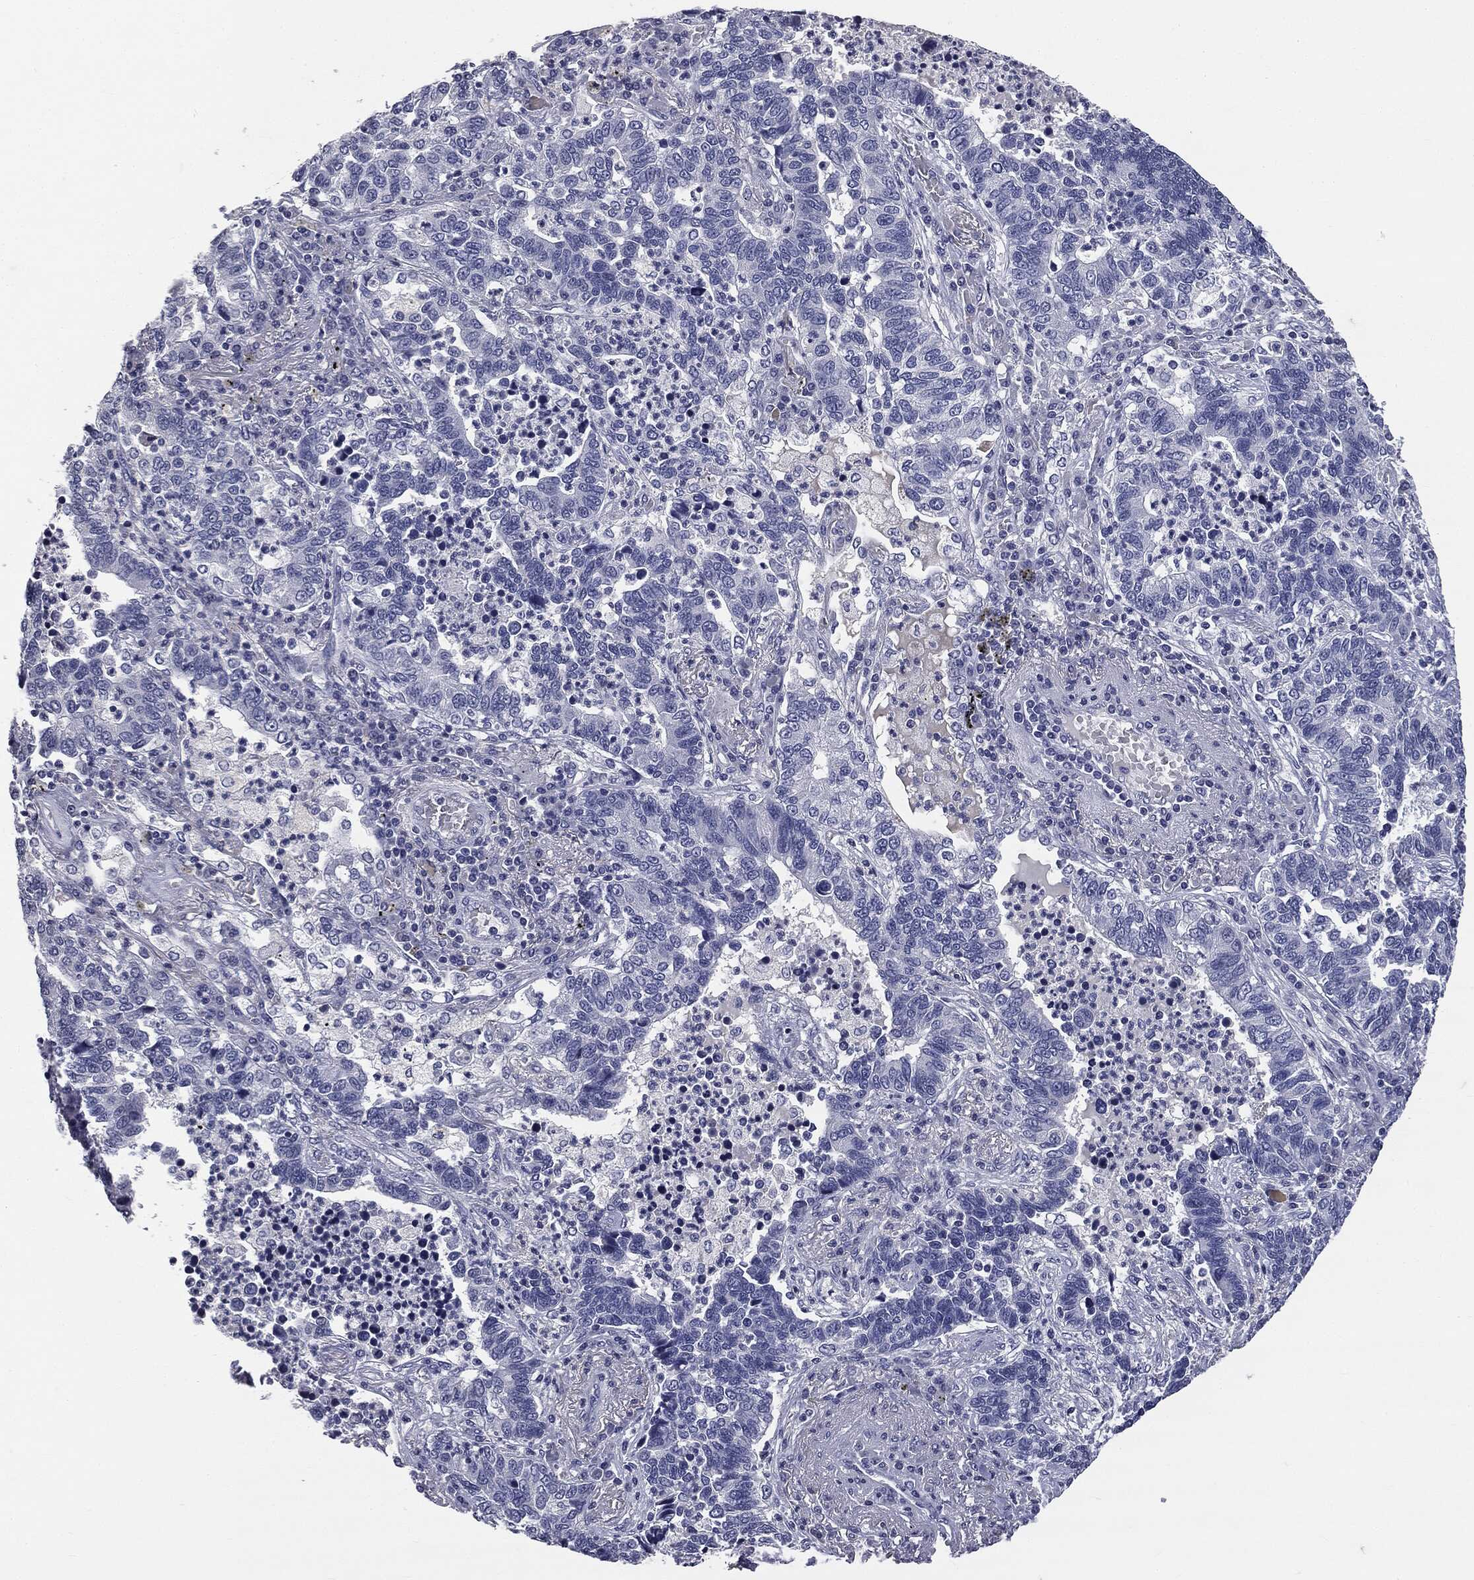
{"staining": {"intensity": "negative", "quantity": "none", "location": "none"}, "tissue": "lung cancer", "cell_type": "Tumor cells", "image_type": "cancer", "snomed": [{"axis": "morphology", "description": "Adenocarcinoma, NOS"}, {"axis": "topography", "description": "Lung"}], "caption": "DAB immunohistochemical staining of lung adenocarcinoma displays no significant expression in tumor cells. (Immunohistochemistry (ihc), brightfield microscopy, high magnification).", "gene": "AFP", "patient": {"sex": "female", "age": 57}}